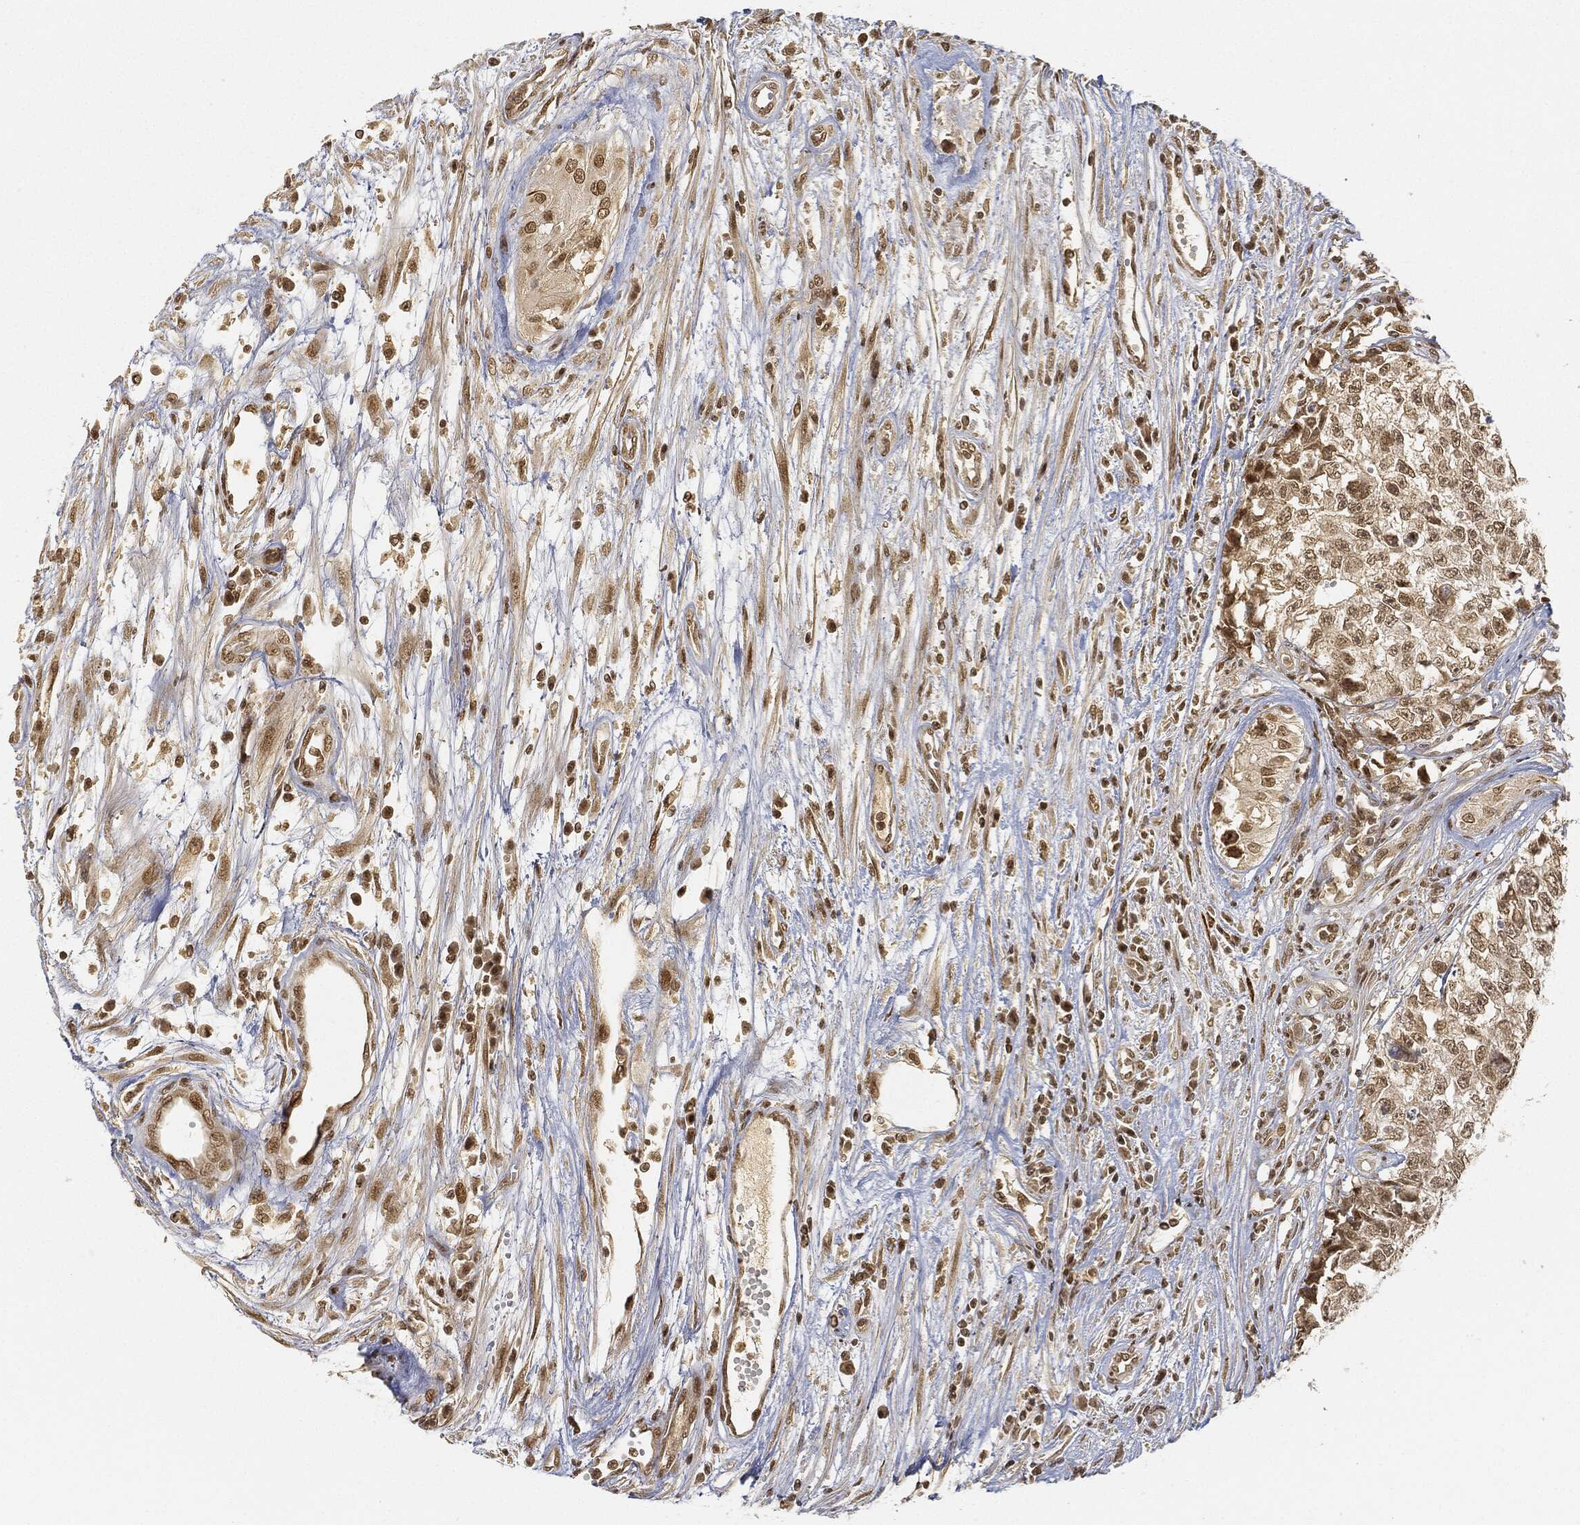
{"staining": {"intensity": "moderate", "quantity": "25%-75%", "location": "nuclear"}, "tissue": "testis cancer", "cell_type": "Tumor cells", "image_type": "cancer", "snomed": [{"axis": "morphology", "description": "Seminoma, NOS"}, {"axis": "morphology", "description": "Carcinoma, Embryonal, NOS"}, {"axis": "topography", "description": "Testis"}], "caption": "Immunohistochemistry of human seminoma (testis) demonstrates medium levels of moderate nuclear positivity in approximately 25%-75% of tumor cells.", "gene": "CIB1", "patient": {"sex": "male", "age": 22}}